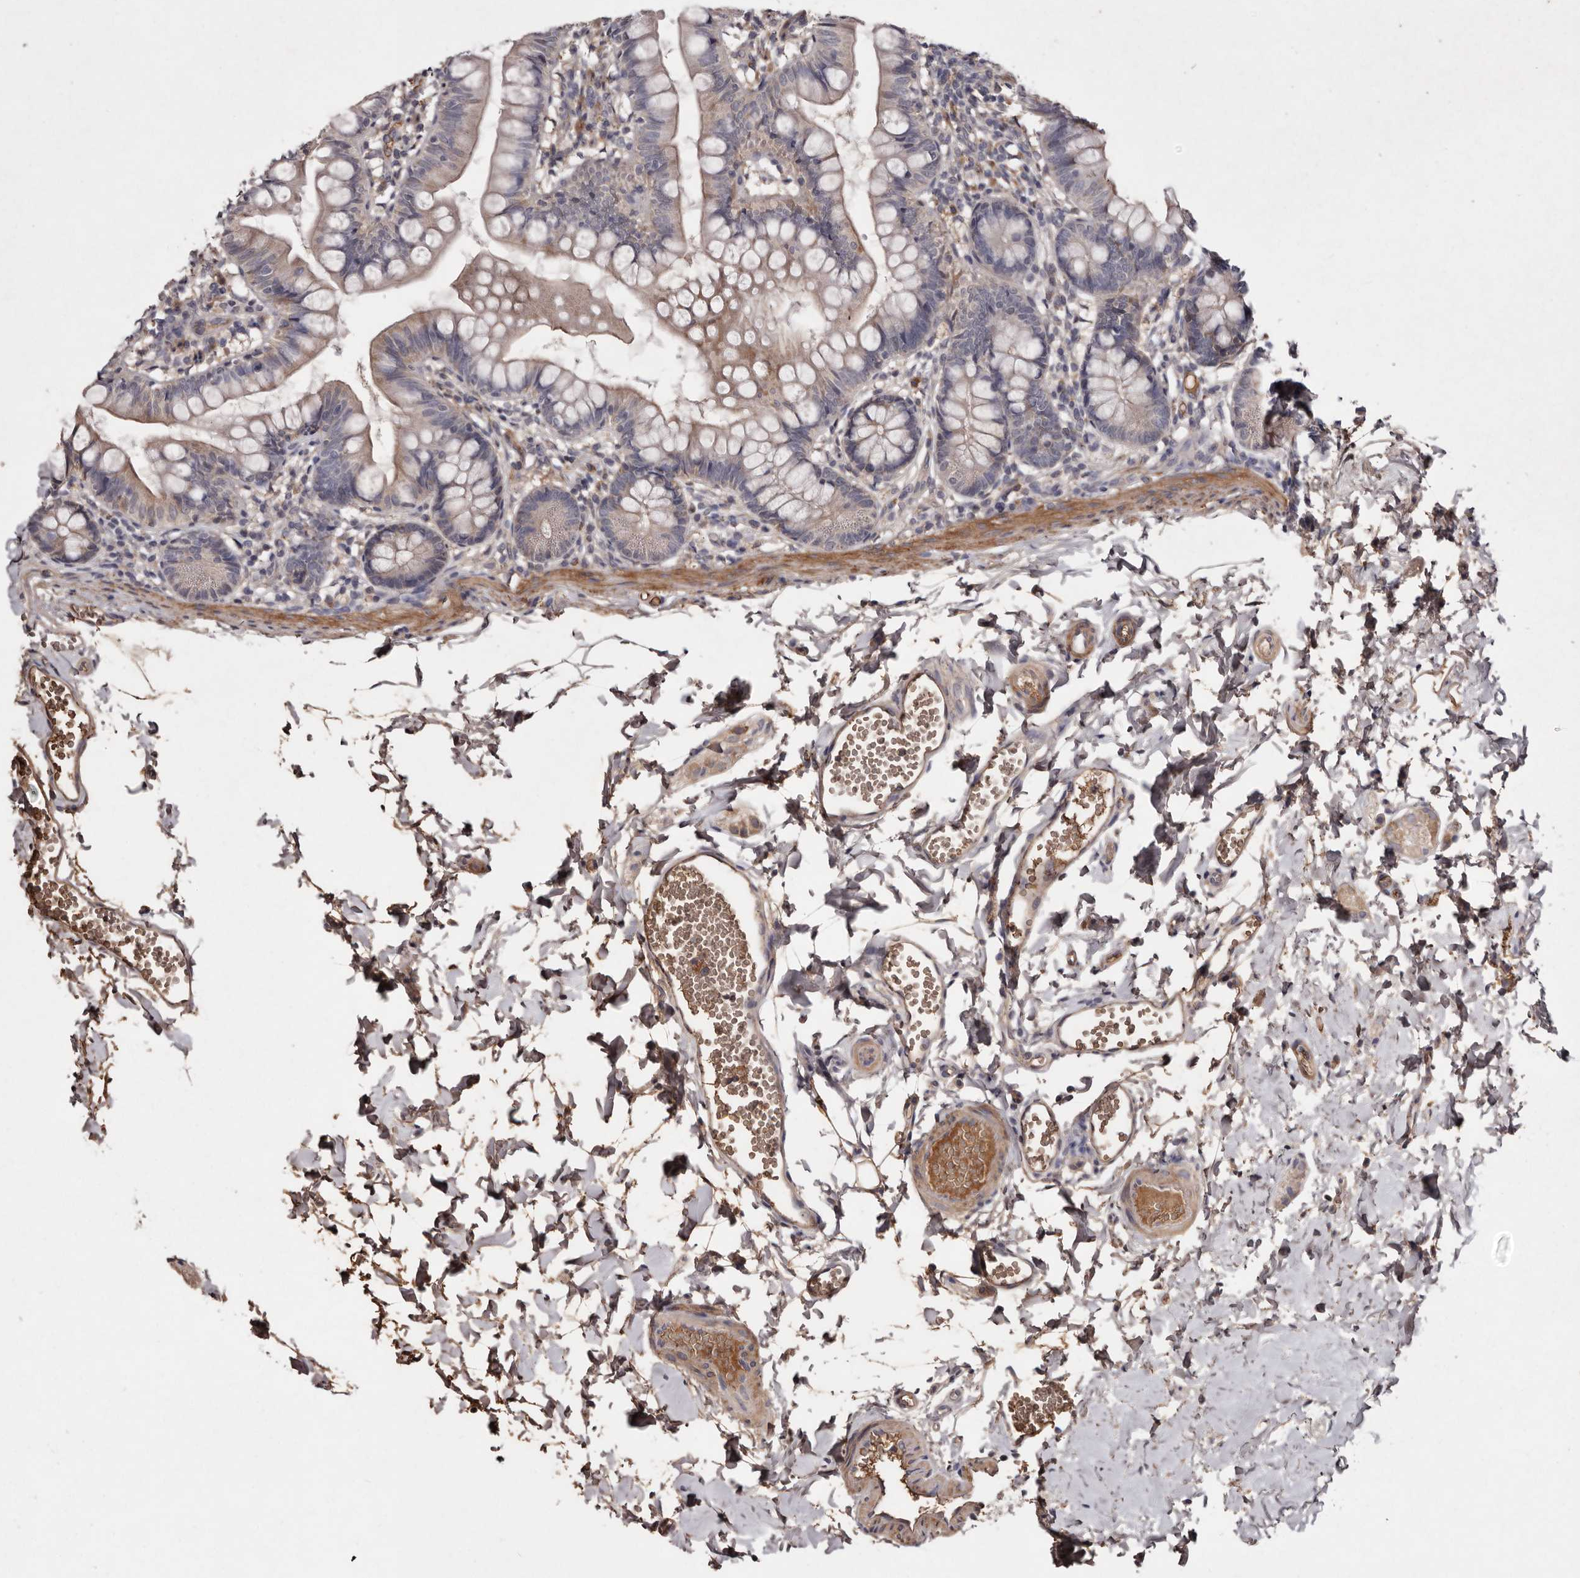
{"staining": {"intensity": "moderate", "quantity": "25%-75%", "location": "cytoplasmic/membranous"}, "tissue": "small intestine", "cell_type": "Glandular cells", "image_type": "normal", "snomed": [{"axis": "morphology", "description": "Normal tissue, NOS"}, {"axis": "topography", "description": "Small intestine"}], "caption": "The histopathology image exhibits immunohistochemical staining of unremarkable small intestine. There is moderate cytoplasmic/membranous expression is identified in about 25%-75% of glandular cells.", "gene": "CYP1B1", "patient": {"sex": "male", "age": 7}}